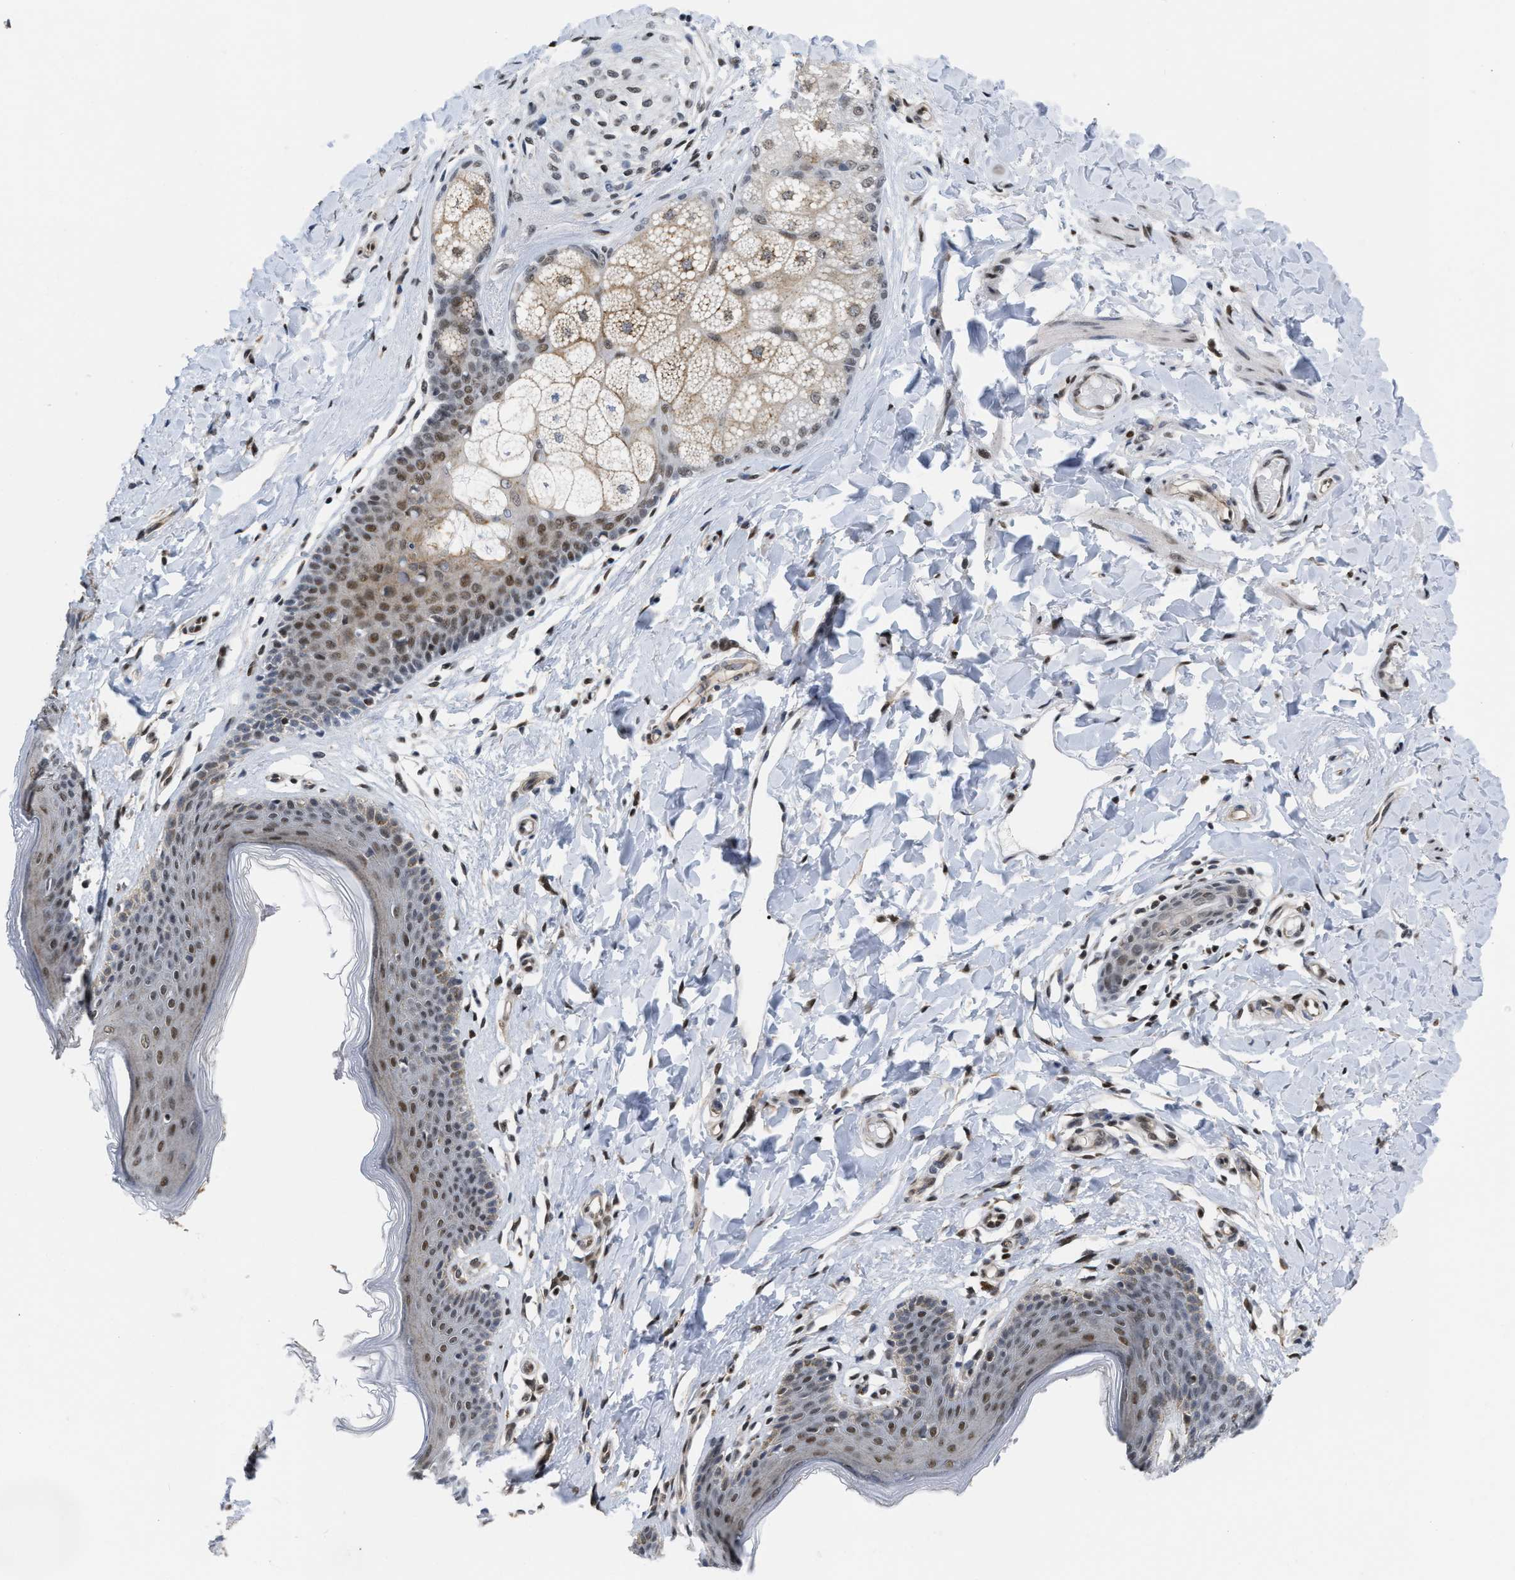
{"staining": {"intensity": "moderate", "quantity": "25%-75%", "location": "nuclear"}, "tissue": "skin", "cell_type": "Epidermal cells", "image_type": "normal", "snomed": [{"axis": "morphology", "description": "Normal tissue, NOS"}, {"axis": "topography", "description": "Vulva"}], "caption": "Moderate nuclear protein expression is seen in approximately 25%-75% of epidermal cells in skin. The staining was performed using DAB to visualize the protein expression in brown, while the nuclei were stained in blue with hematoxylin (Magnification: 20x).", "gene": "MIER1", "patient": {"sex": "female", "age": 66}}